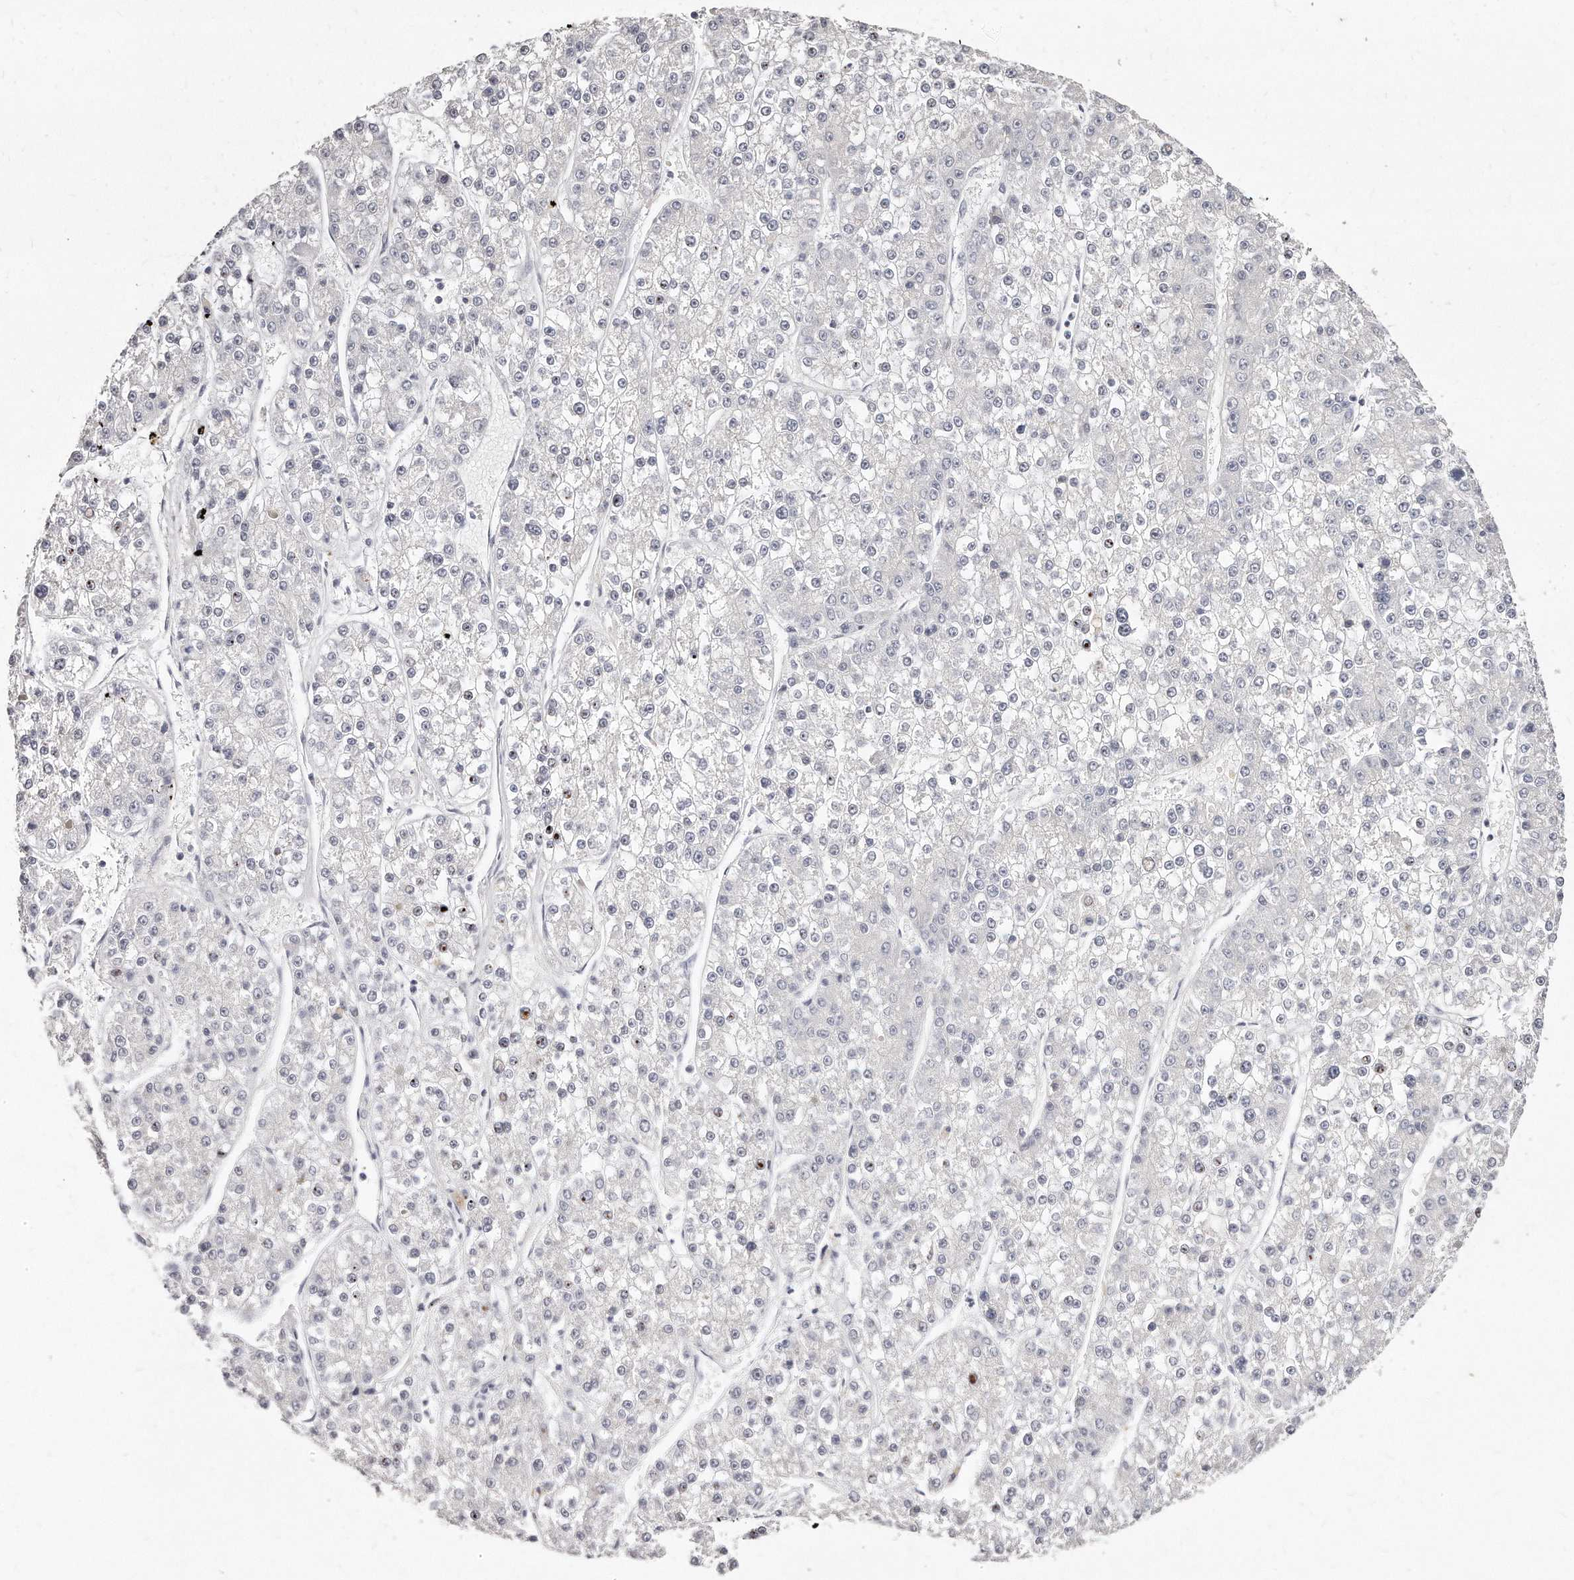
{"staining": {"intensity": "negative", "quantity": "none", "location": "none"}, "tissue": "liver cancer", "cell_type": "Tumor cells", "image_type": "cancer", "snomed": [{"axis": "morphology", "description": "Carcinoma, Hepatocellular, NOS"}, {"axis": "topography", "description": "Liver"}], "caption": "Tumor cells are negative for brown protein staining in liver hepatocellular carcinoma. Nuclei are stained in blue.", "gene": "GDA", "patient": {"sex": "female", "age": 73}}